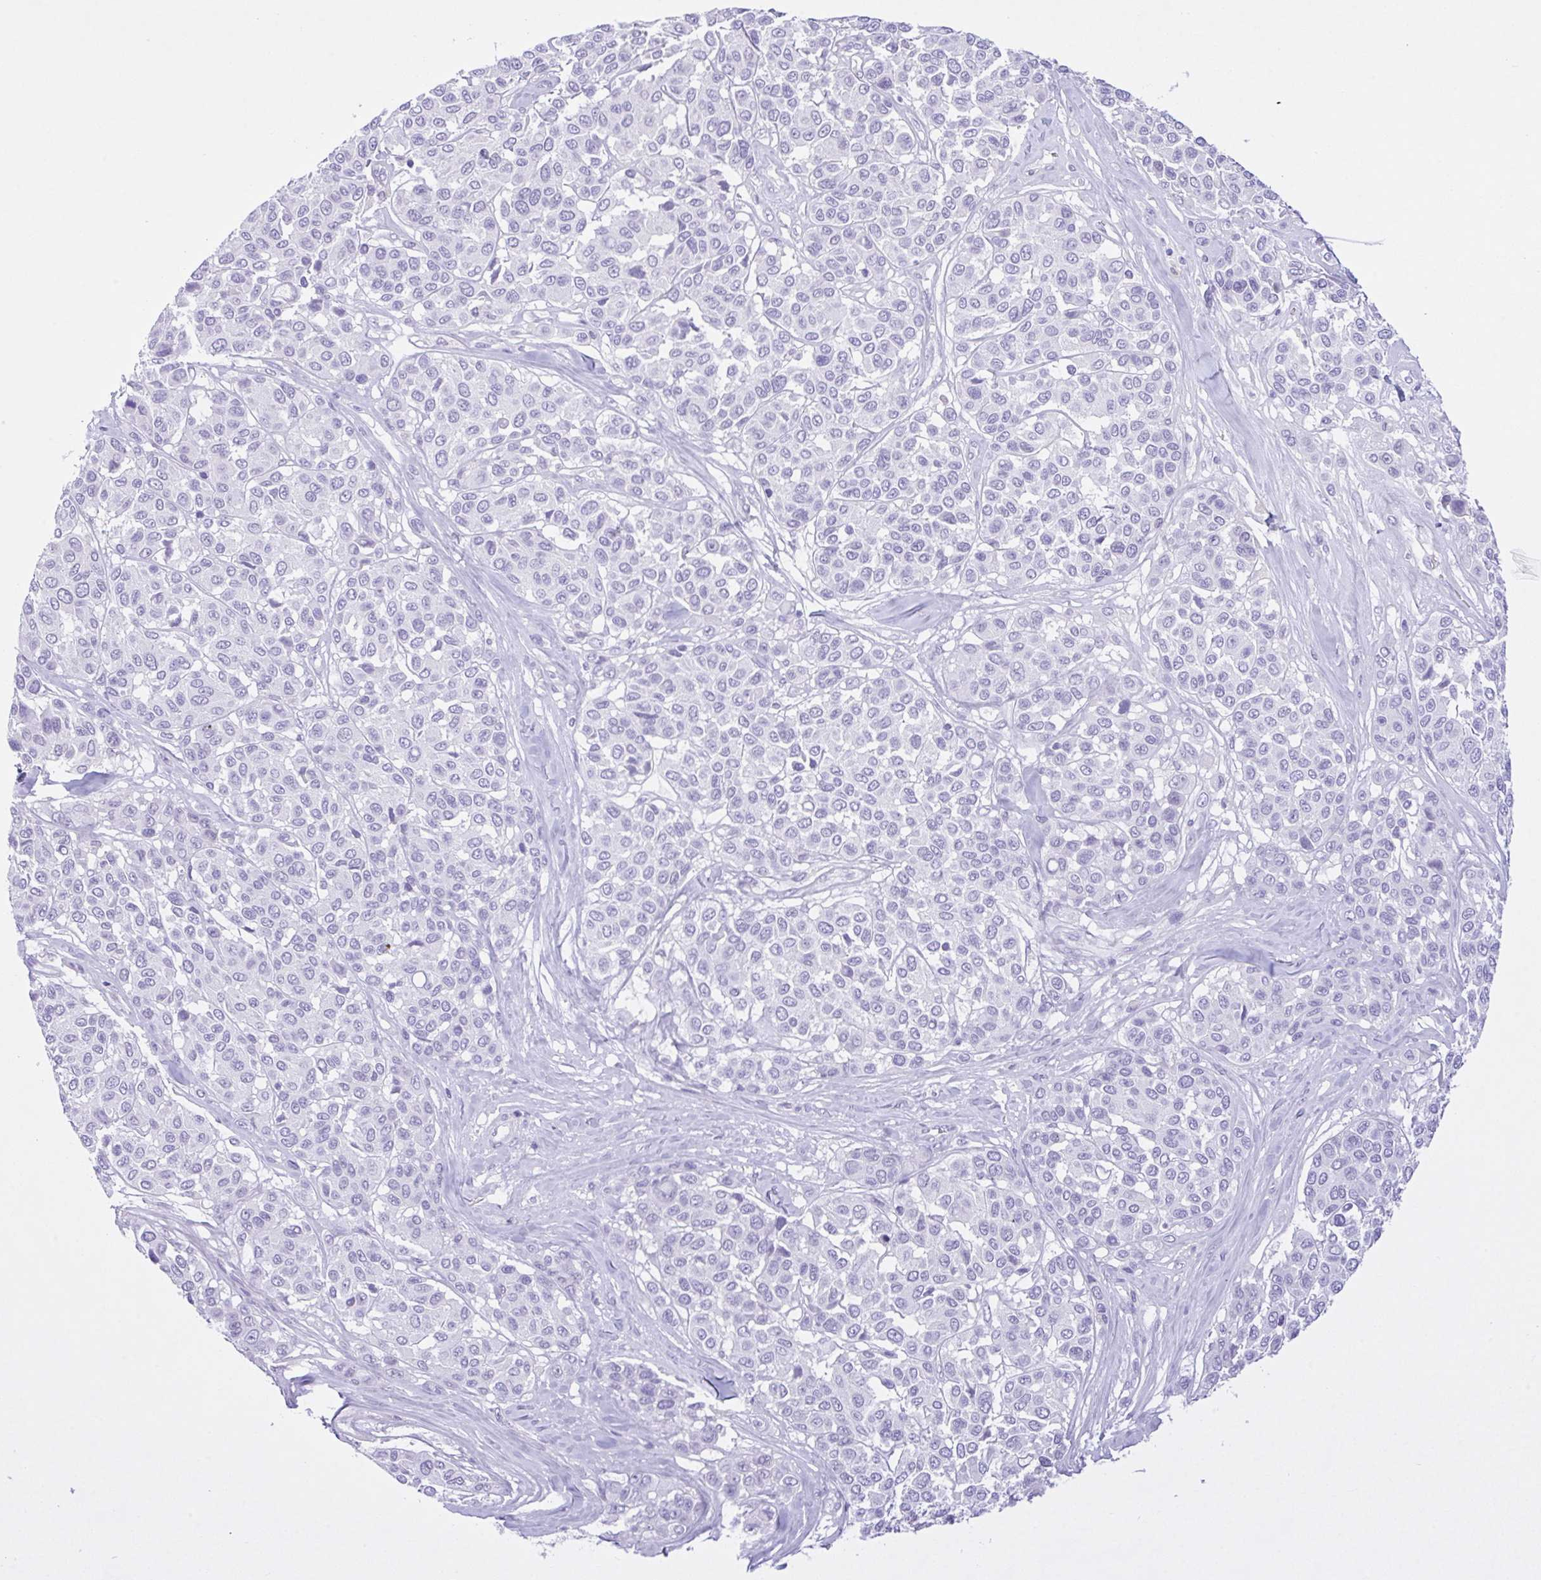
{"staining": {"intensity": "negative", "quantity": "none", "location": "none"}, "tissue": "melanoma", "cell_type": "Tumor cells", "image_type": "cancer", "snomed": [{"axis": "morphology", "description": "Malignant melanoma, NOS"}, {"axis": "topography", "description": "Skin"}], "caption": "Immunohistochemical staining of human malignant melanoma exhibits no significant staining in tumor cells.", "gene": "NCF1", "patient": {"sex": "female", "age": 66}}